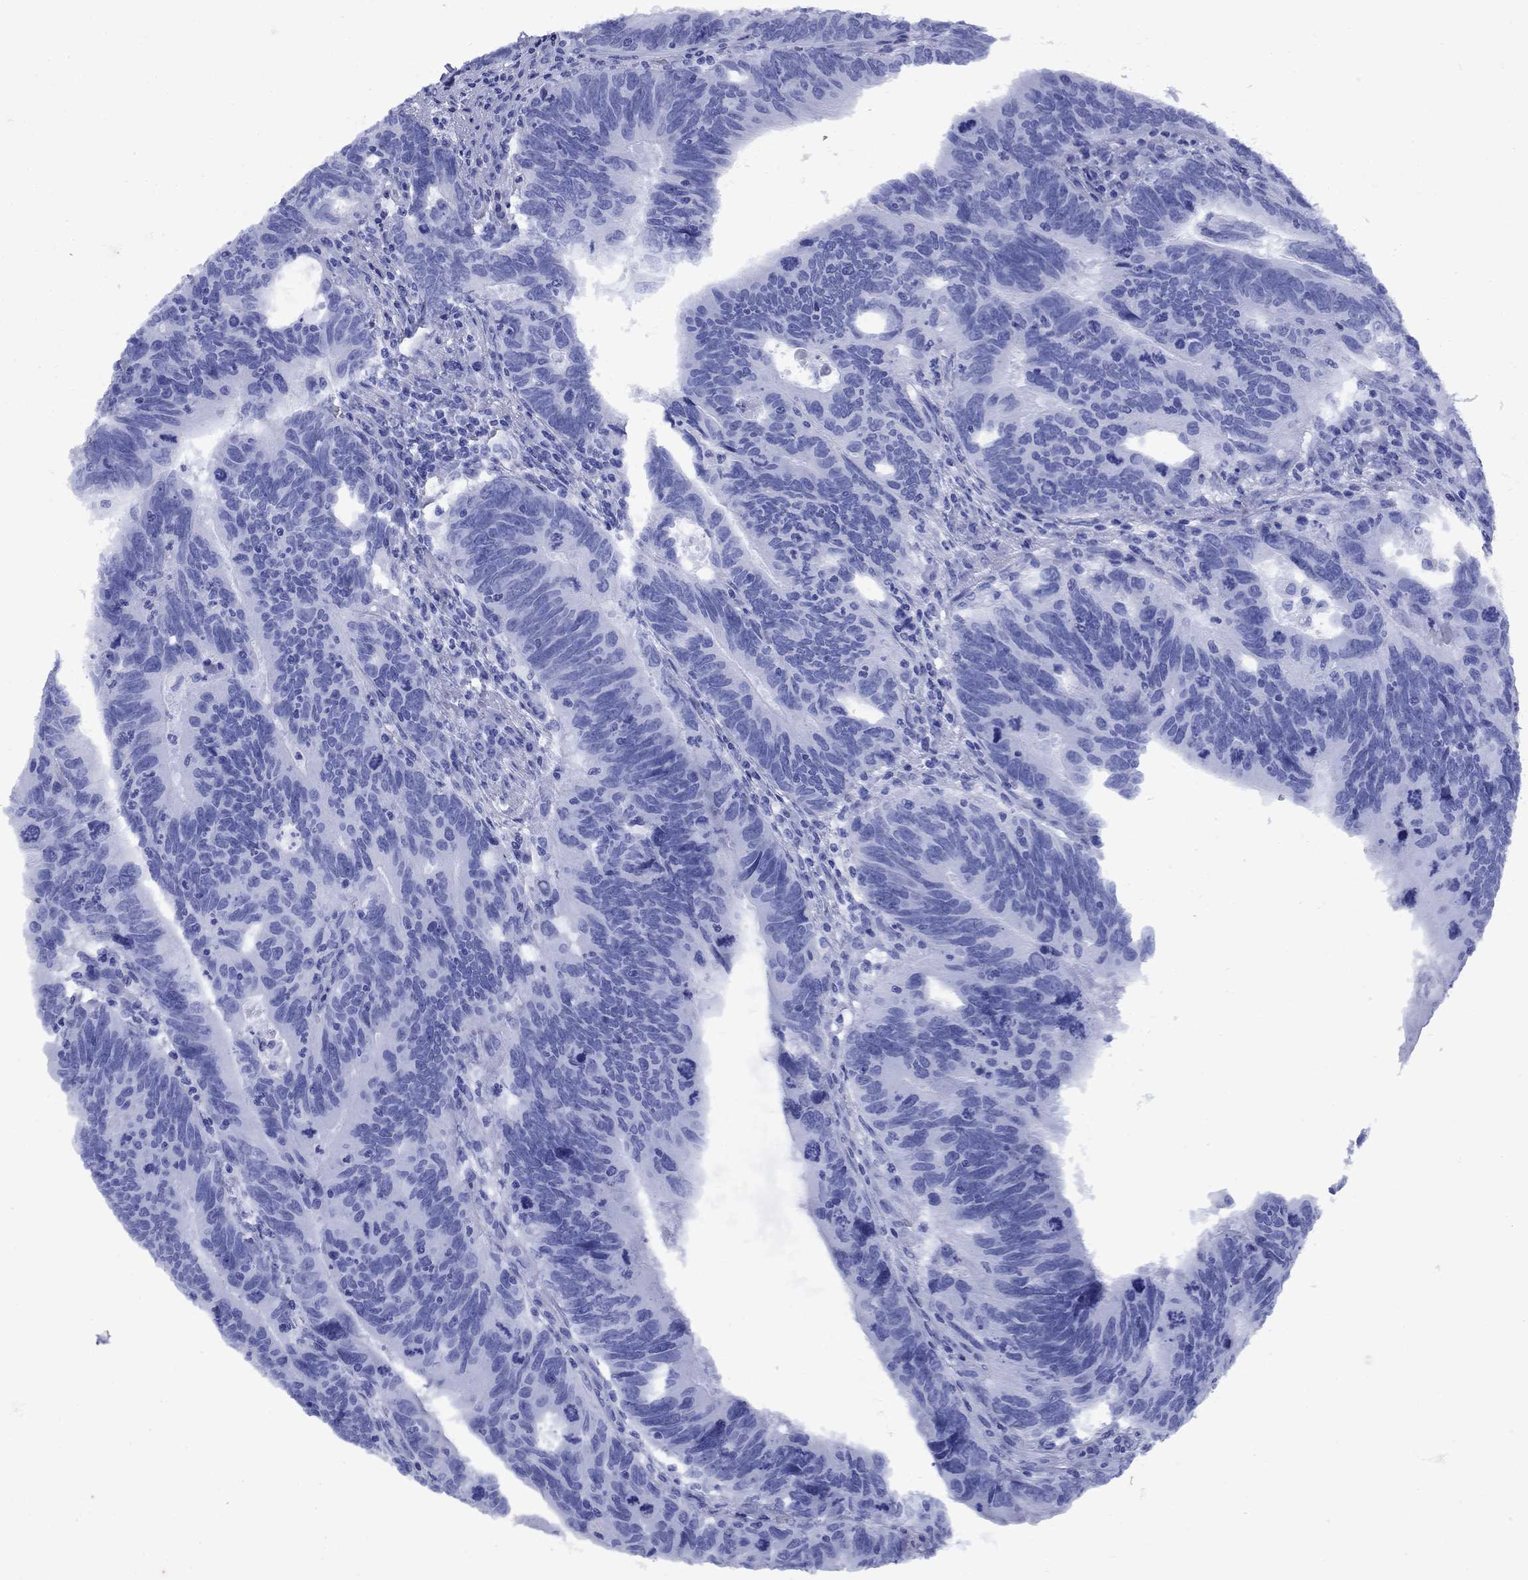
{"staining": {"intensity": "negative", "quantity": "none", "location": "none"}, "tissue": "colorectal cancer", "cell_type": "Tumor cells", "image_type": "cancer", "snomed": [{"axis": "morphology", "description": "Adenocarcinoma, NOS"}, {"axis": "topography", "description": "Colon"}], "caption": "Image shows no significant protein positivity in tumor cells of colorectal adenocarcinoma.", "gene": "CD1A", "patient": {"sex": "female", "age": 77}}